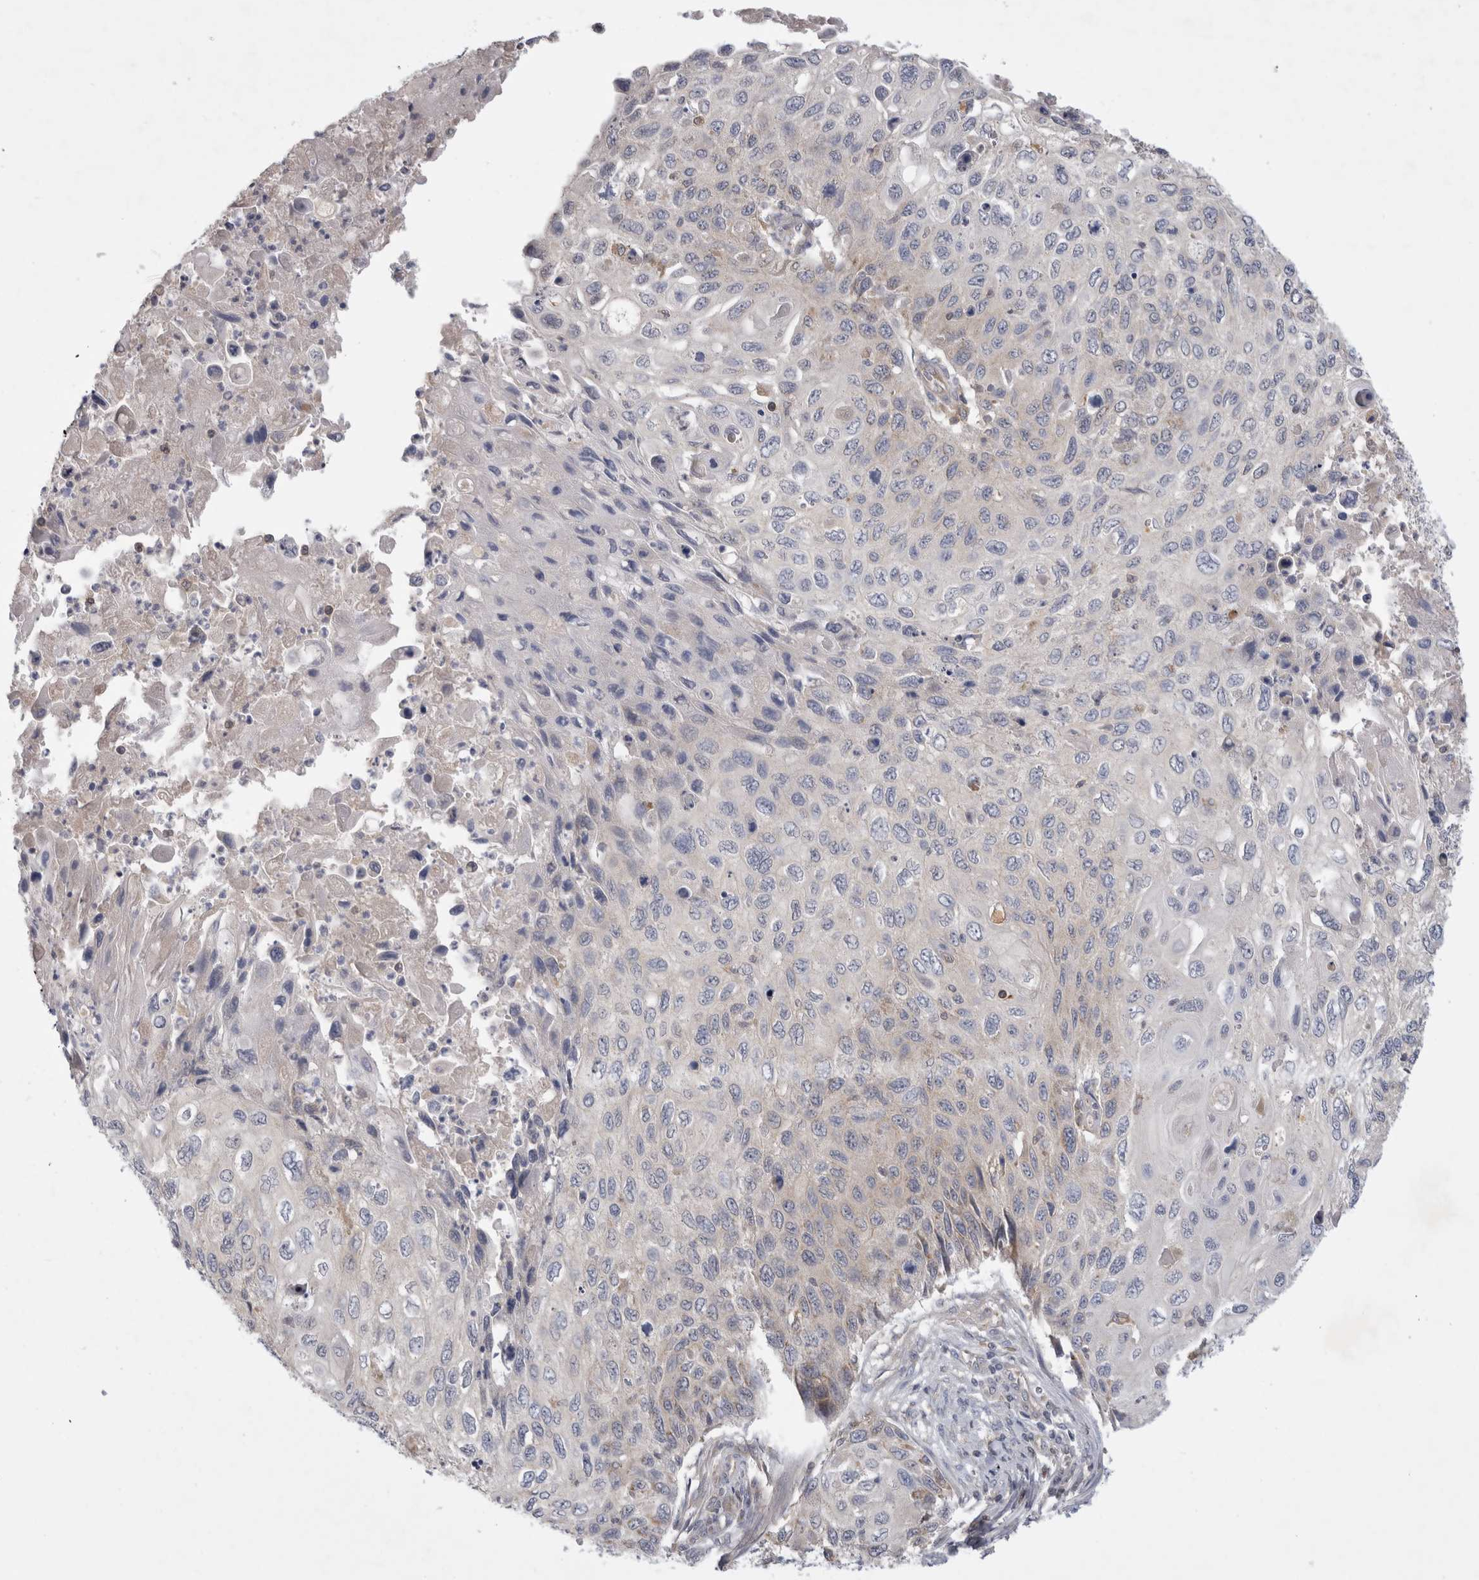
{"staining": {"intensity": "weak", "quantity": "<25%", "location": "cytoplasmic/membranous"}, "tissue": "cervical cancer", "cell_type": "Tumor cells", "image_type": "cancer", "snomed": [{"axis": "morphology", "description": "Squamous cell carcinoma, NOS"}, {"axis": "topography", "description": "Cervix"}], "caption": "Immunohistochemical staining of cervical cancer (squamous cell carcinoma) demonstrates no significant expression in tumor cells.", "gene": "SRD5A3", "patient": {"sex": "female", "age": 70}}